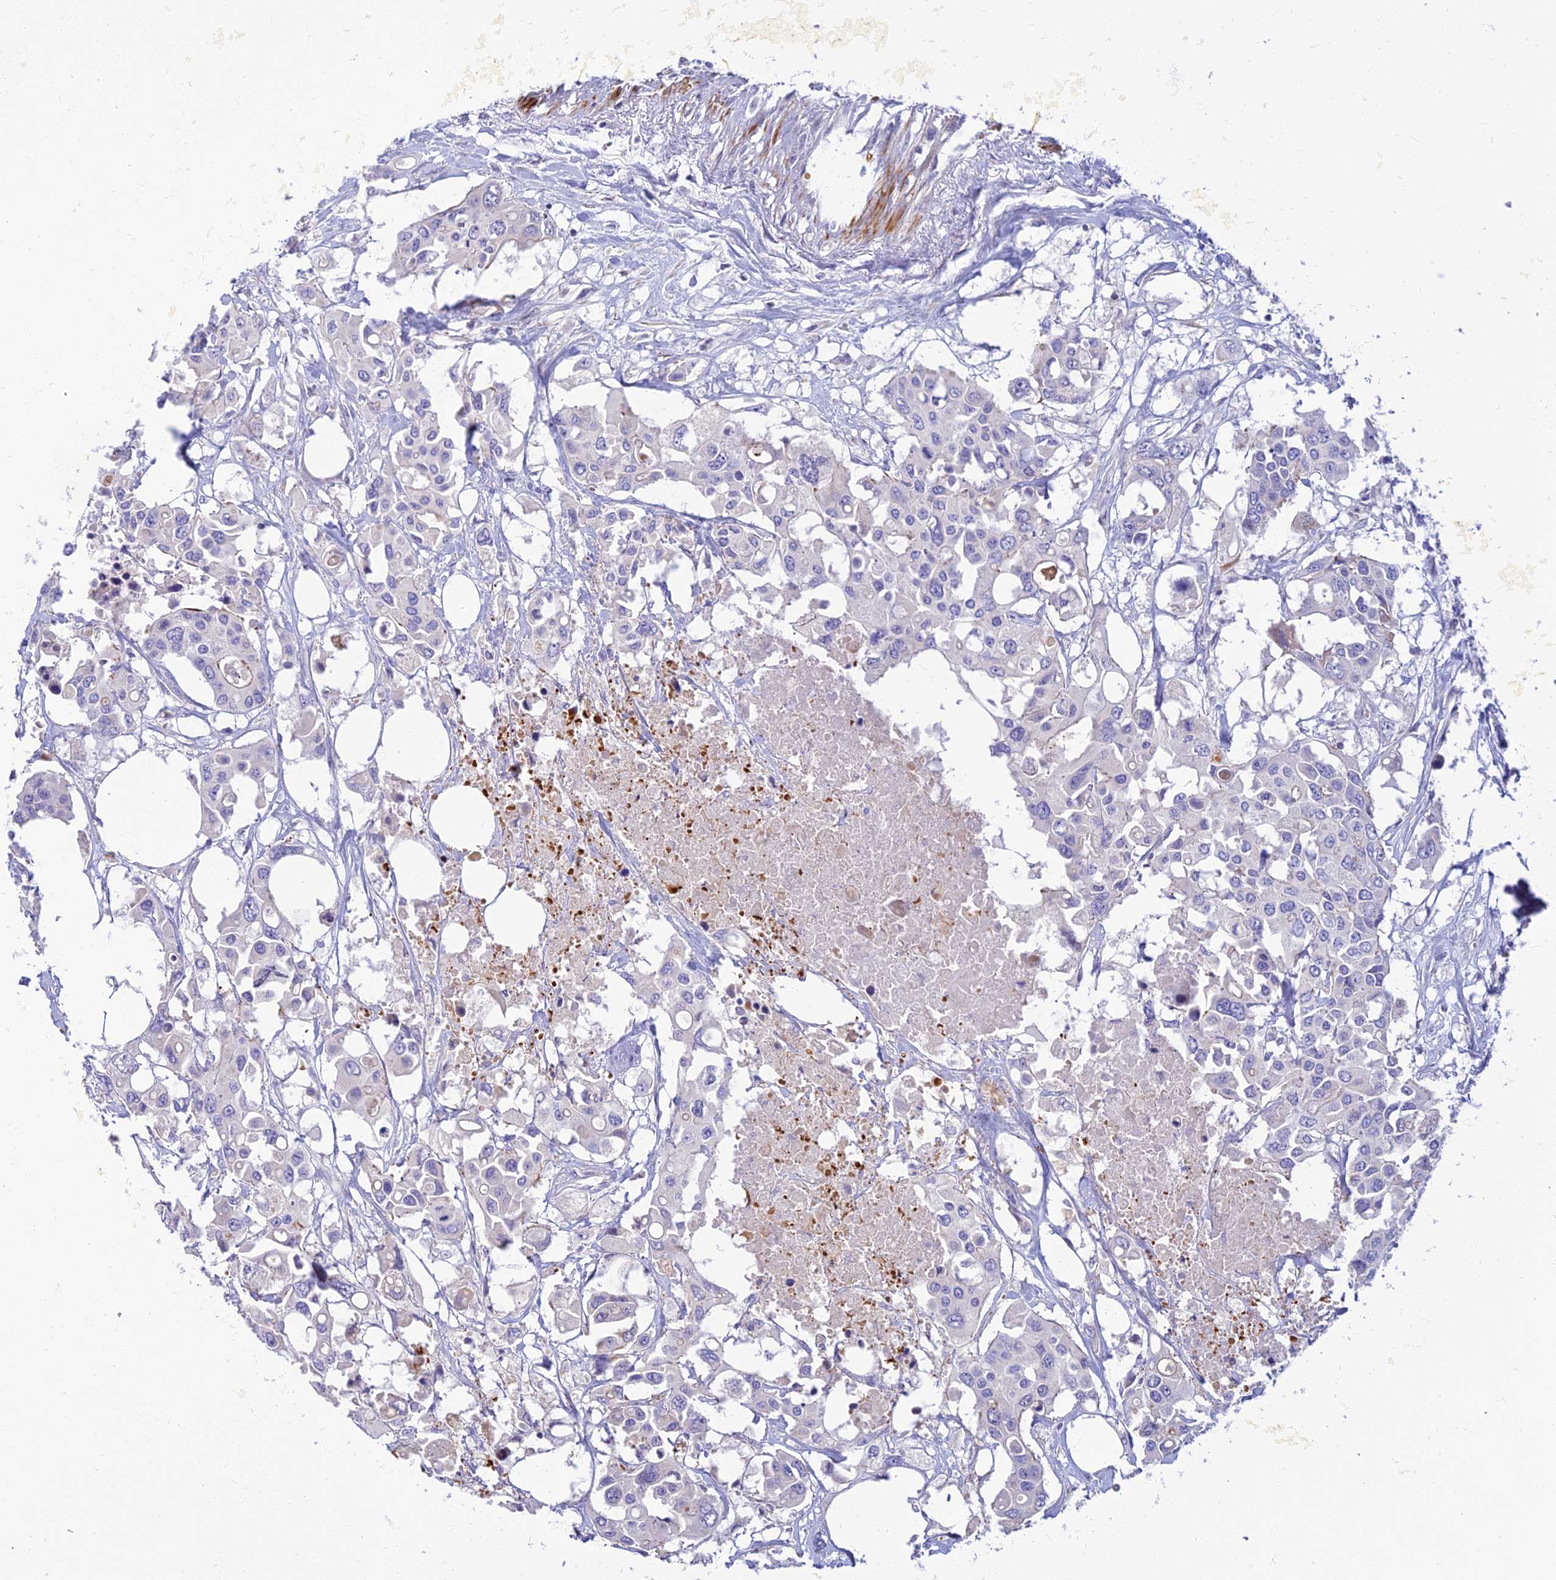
{"staining": {"intensity": "negative", "quantity": "none", "location": "none"}, "tissue": "colorectal cancer", "cell_type": "Tumor cells", "image_type": "cancer", "snomed": [{"axis": "morphology", "description": "Adenocarcinoma, NOS"}, {"axis": "topography", "description": "Colon"}], "caption": "Immunohistochemical staining of adenocarcinoma (colorectal) reveals no significant positivity in tumor cells. (DAB immunohistochemistry, high magnification).", "gene": "CLIP4", "patient": {"sex": "male", "age": 77}}